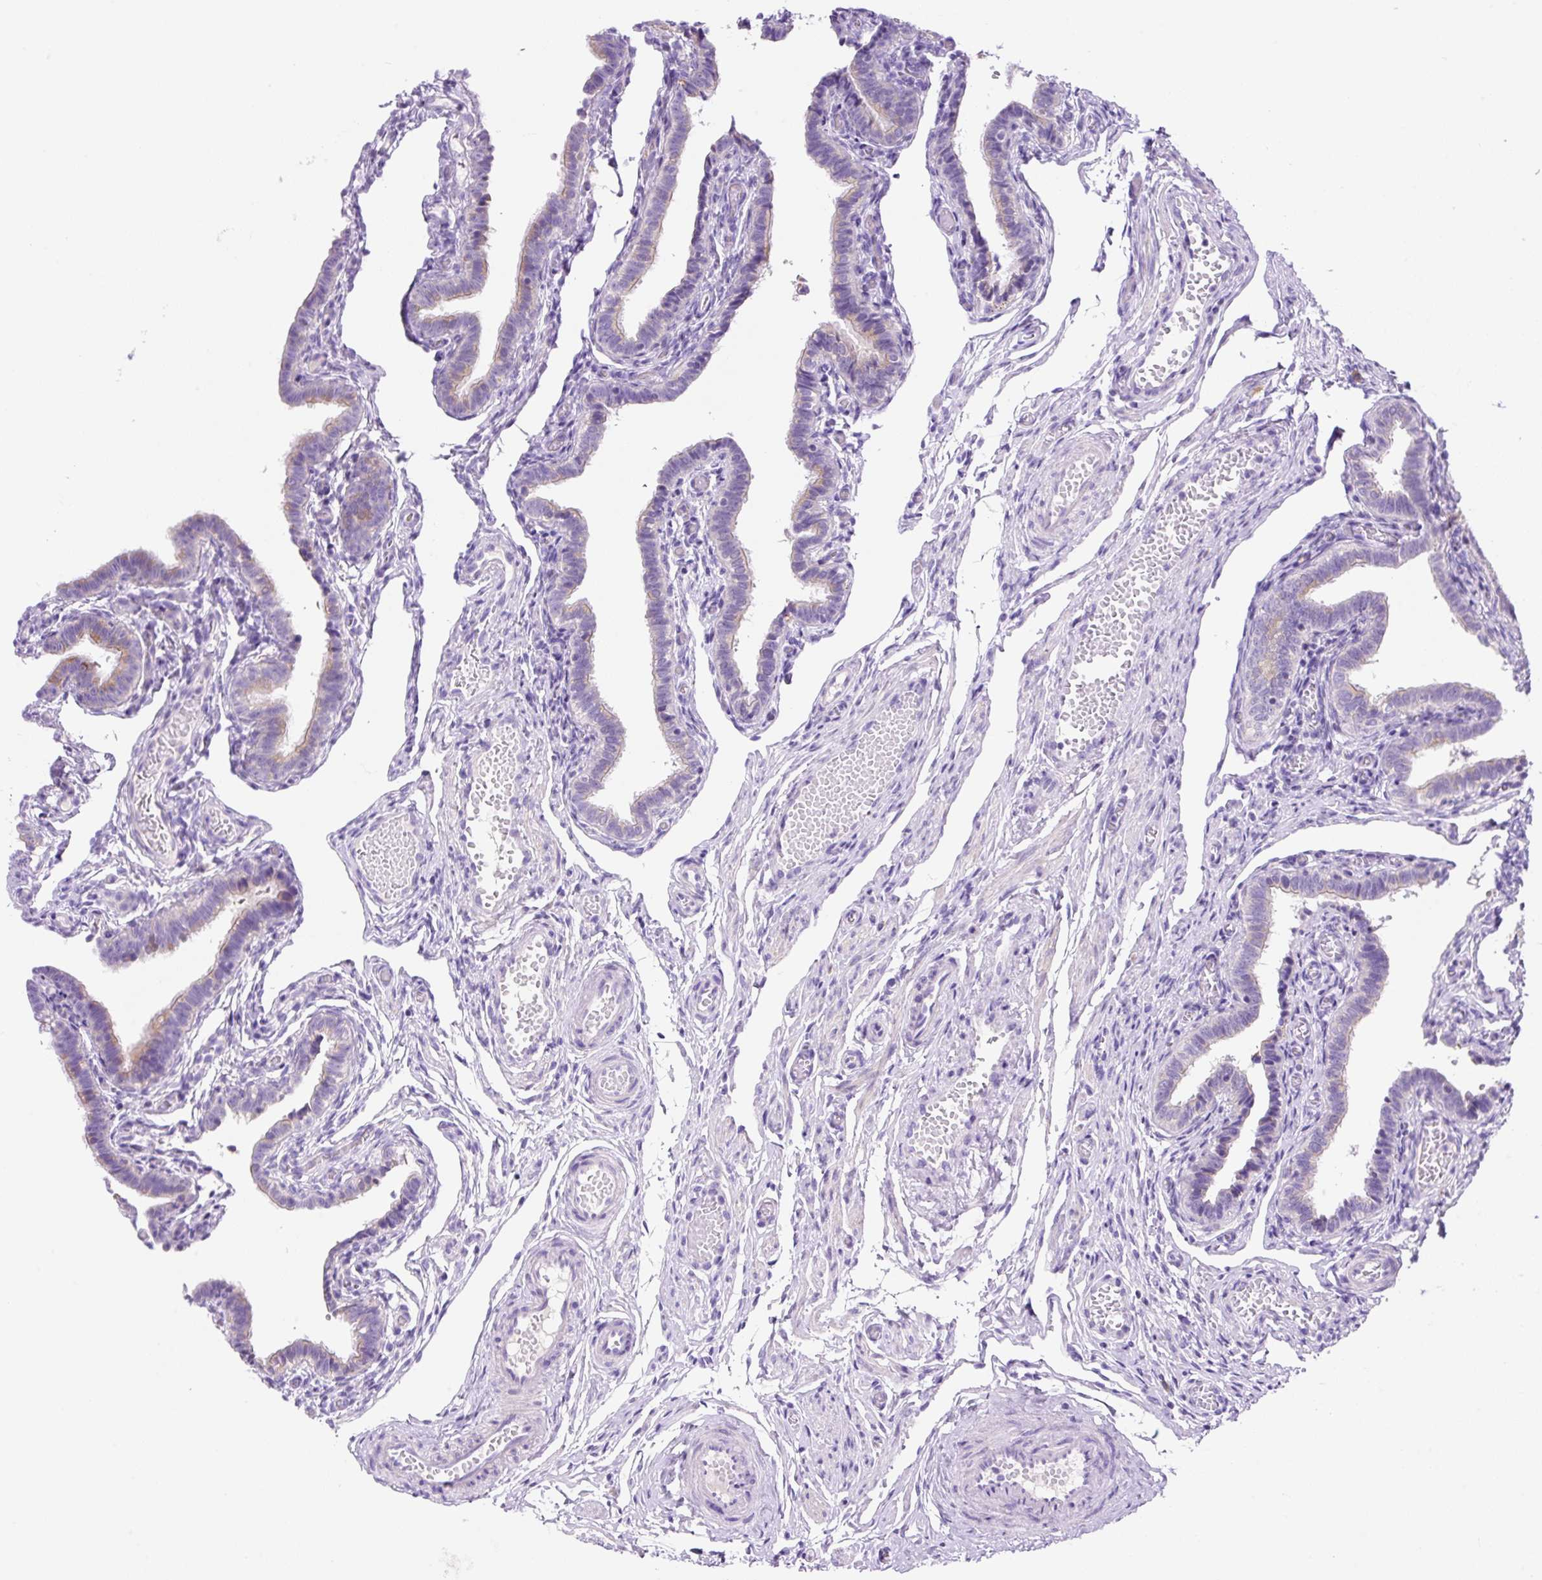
{"staining": {"intensity": "weak", "quantity": "<25%", "location": "cytoplasmic/membranous"}, "tissue": "fallopian tube", "cell_type": "Glandular cells", "image_type": "normal", "snomed": [{"axis": "morphology", "description": "Normal tissue, NOS"}, {"axis": "topography", "description": "Fallopian tube"}], "caption": "Immunohistochemistry image of benign human fallopian tube stained for a protein (brown), which shows no staining in glandular cells.", "gene": "NDST3", "patient": {"sex": "female", "age": 36}}